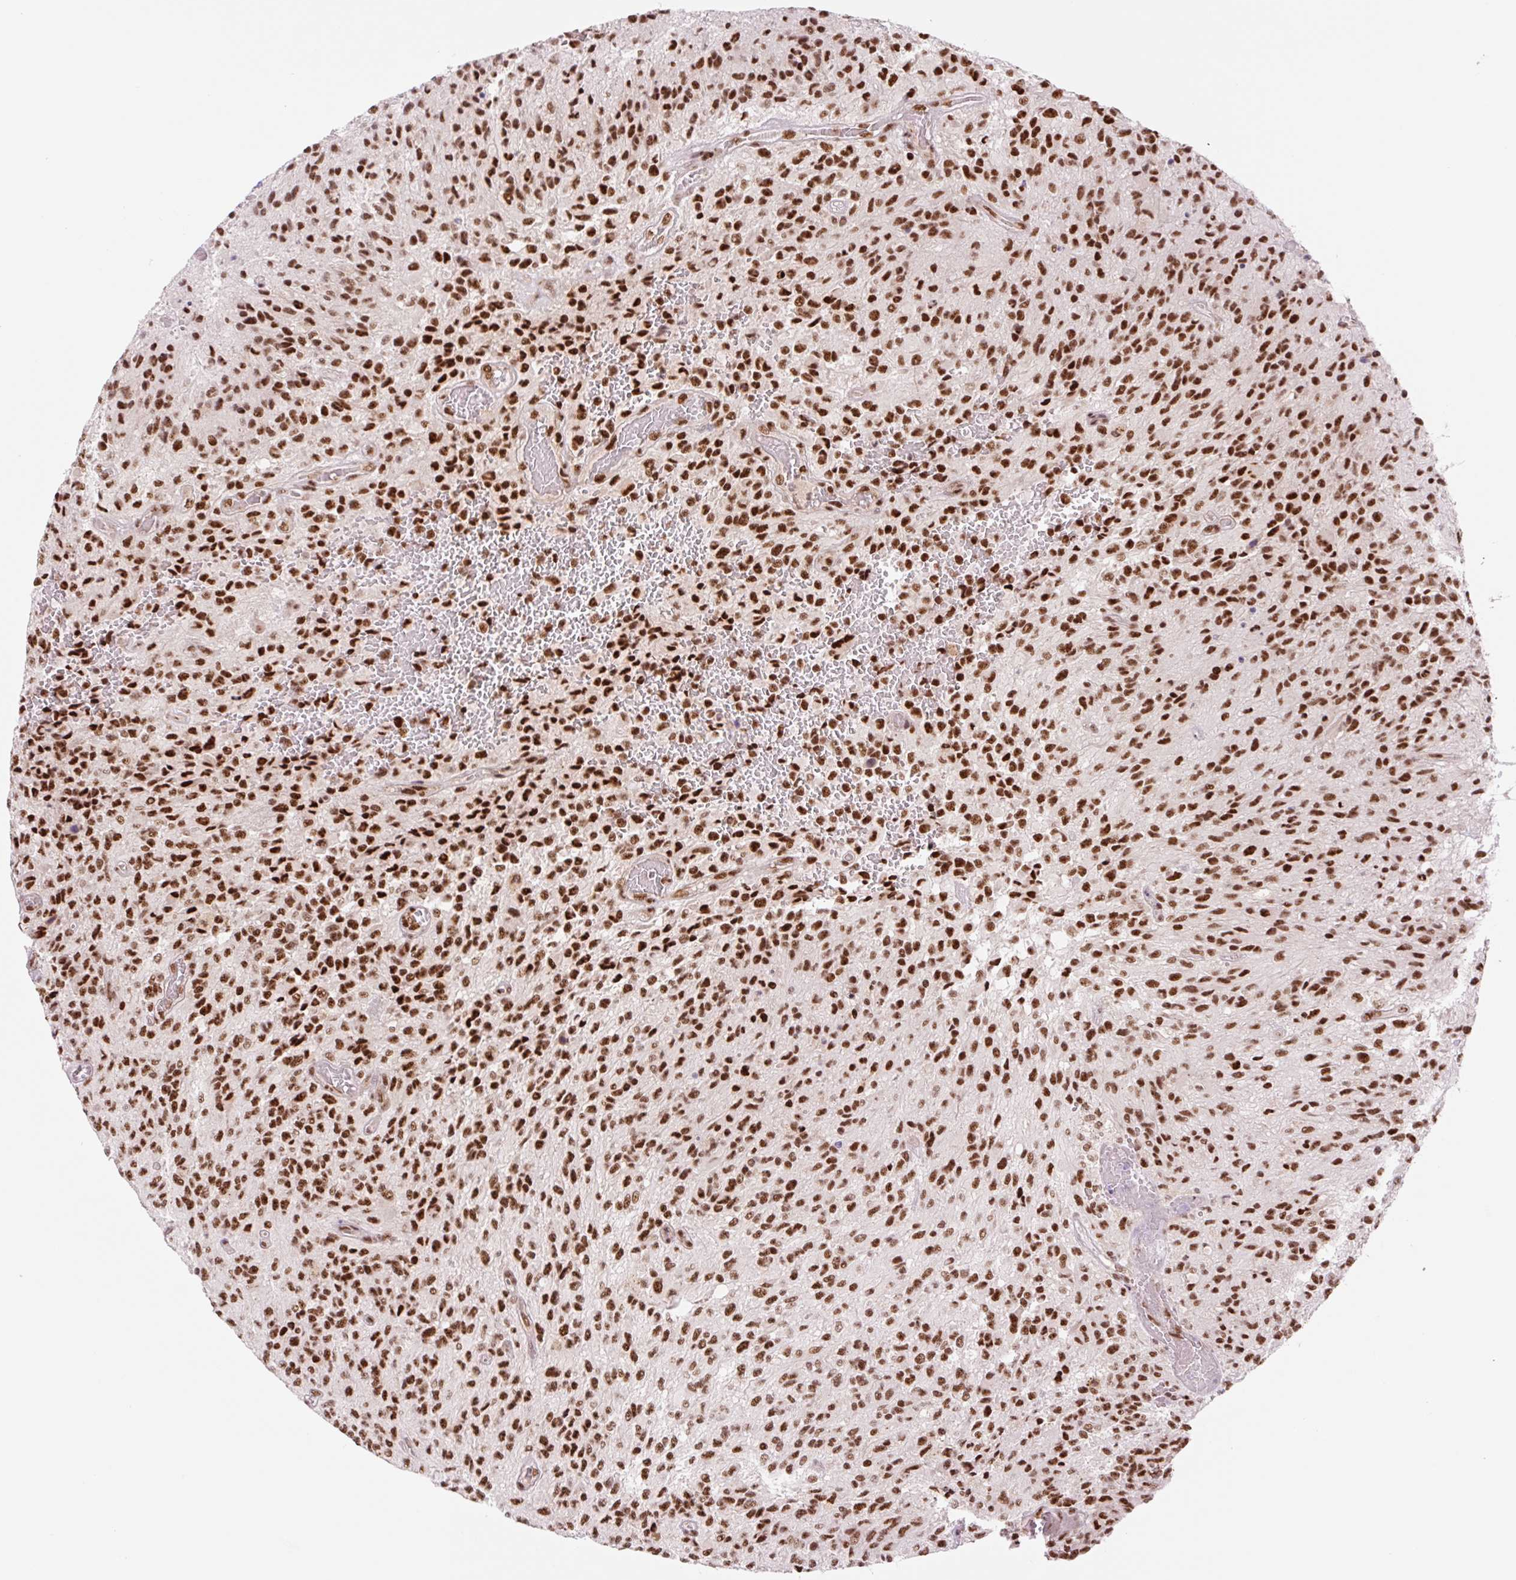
{"staining": {"intensity": "strong", "quantity": ">75%", "location": "nuclear"}, "tissue": "glioma", "cell_type": "Tumor cells", "image_type": "cancer", "snomed": [{"axis": "morphology", "description": "Normal tissue, NOS"}, {"axis": "morphology", "description": "Glioma, malignant, High grade"}, {"axis": "topography", "description": "Cerebral cortex"}], "caption": "Glioma was stained to show a protein in brown. There is high levels of strong nuclear staining in approximately >75% of tumor cells.", "gene": "PRDM11", "patient": {"sex": "male", "age": 56}}